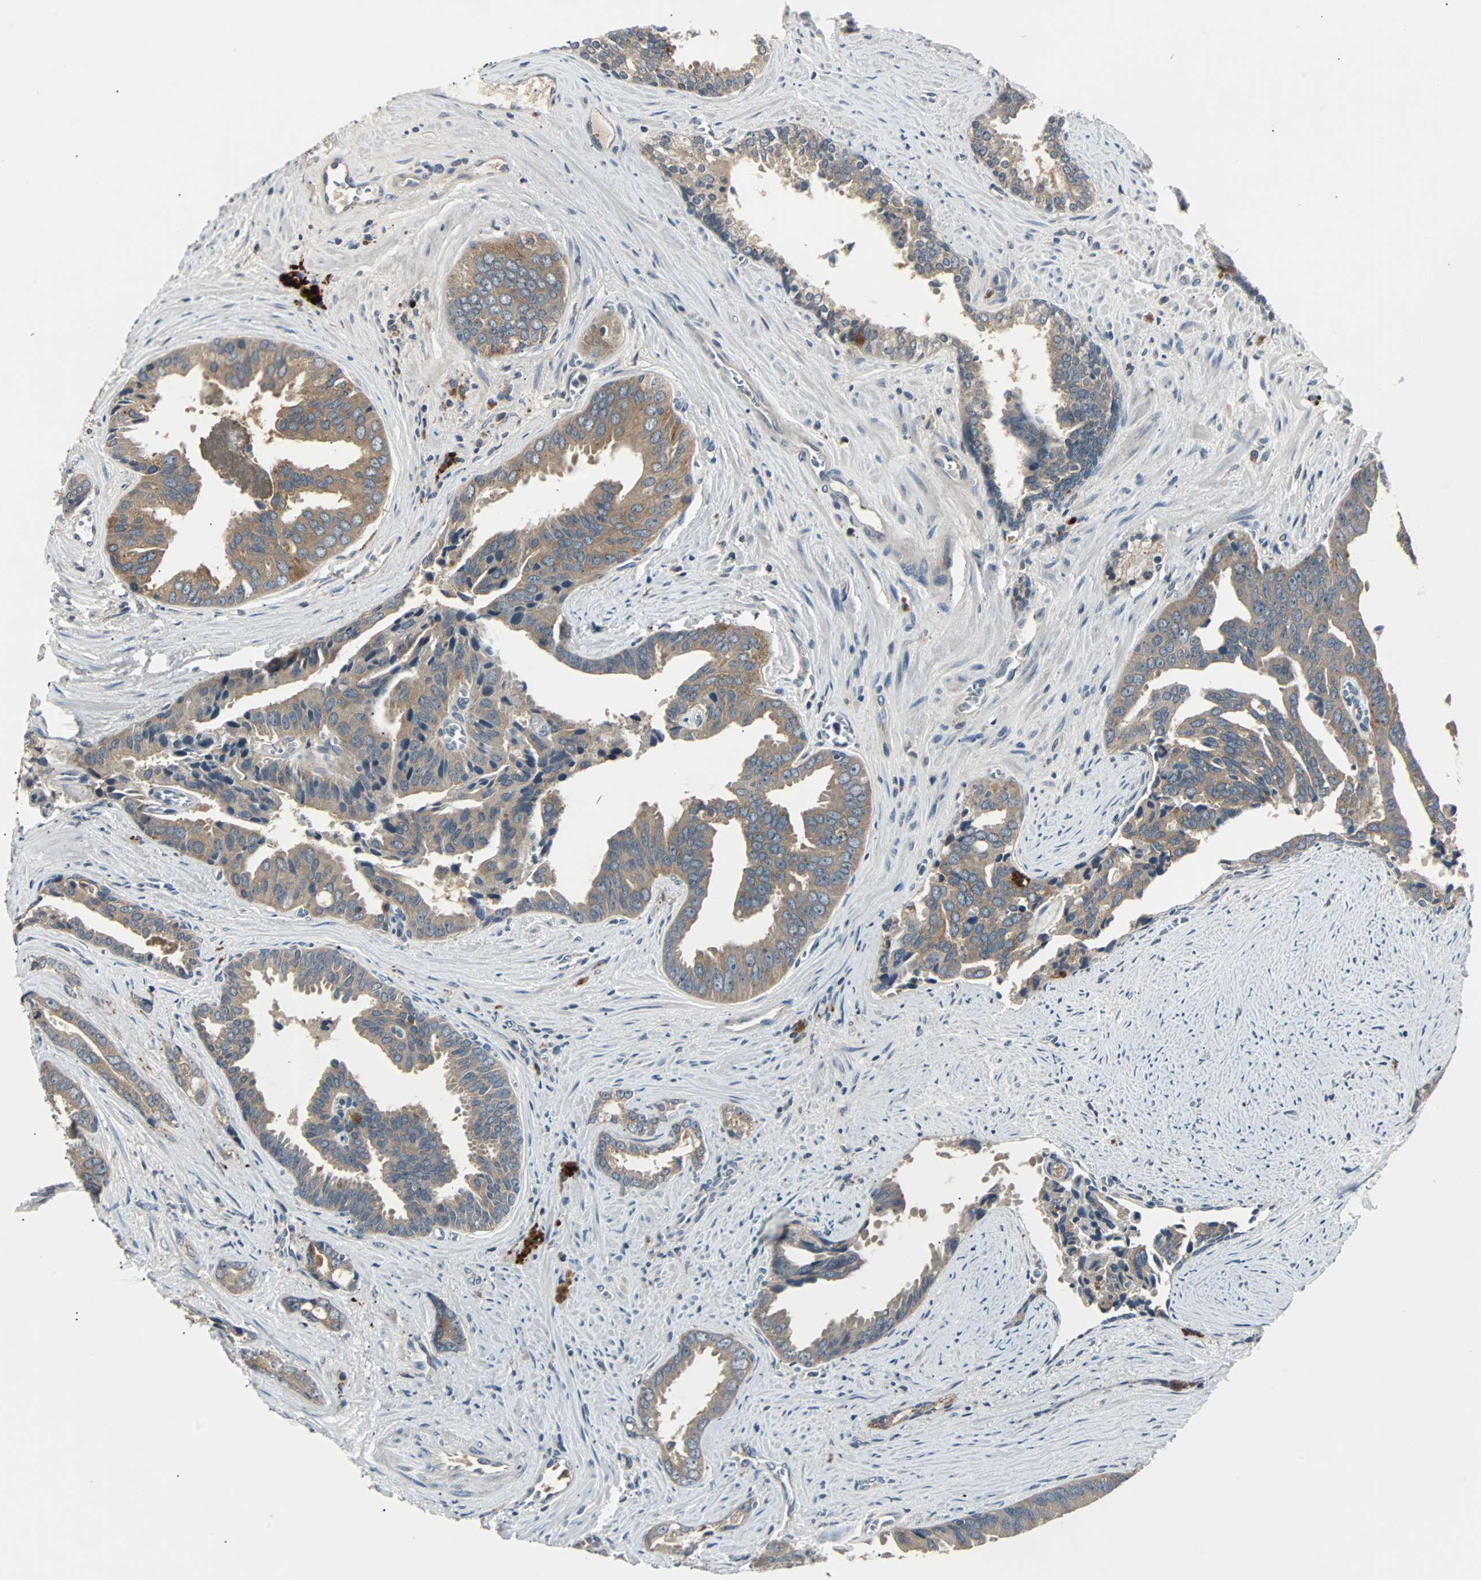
{"staining": {"intensity": "moderate", "quantity": ">75%", "location": "cytoplasmic/membranous"}, "tissue": "prostate cancer", "cell_type": "Tumor cells", "image_type": "cancer", "snomed": [{"axis": "morphology", "description": "Adenocarcinoma, High grade"}, {"axis": "topography", "description": "Prostate"}], "caption": "A histopathology image of human adenocarcinoma (high-grade) (prostate) stained for a protein reveals moderate cytoplasmic/membranous brown staining in tumor cells.", "gene": "ARF1", "patient": {"sex": "male", "age": 67}}